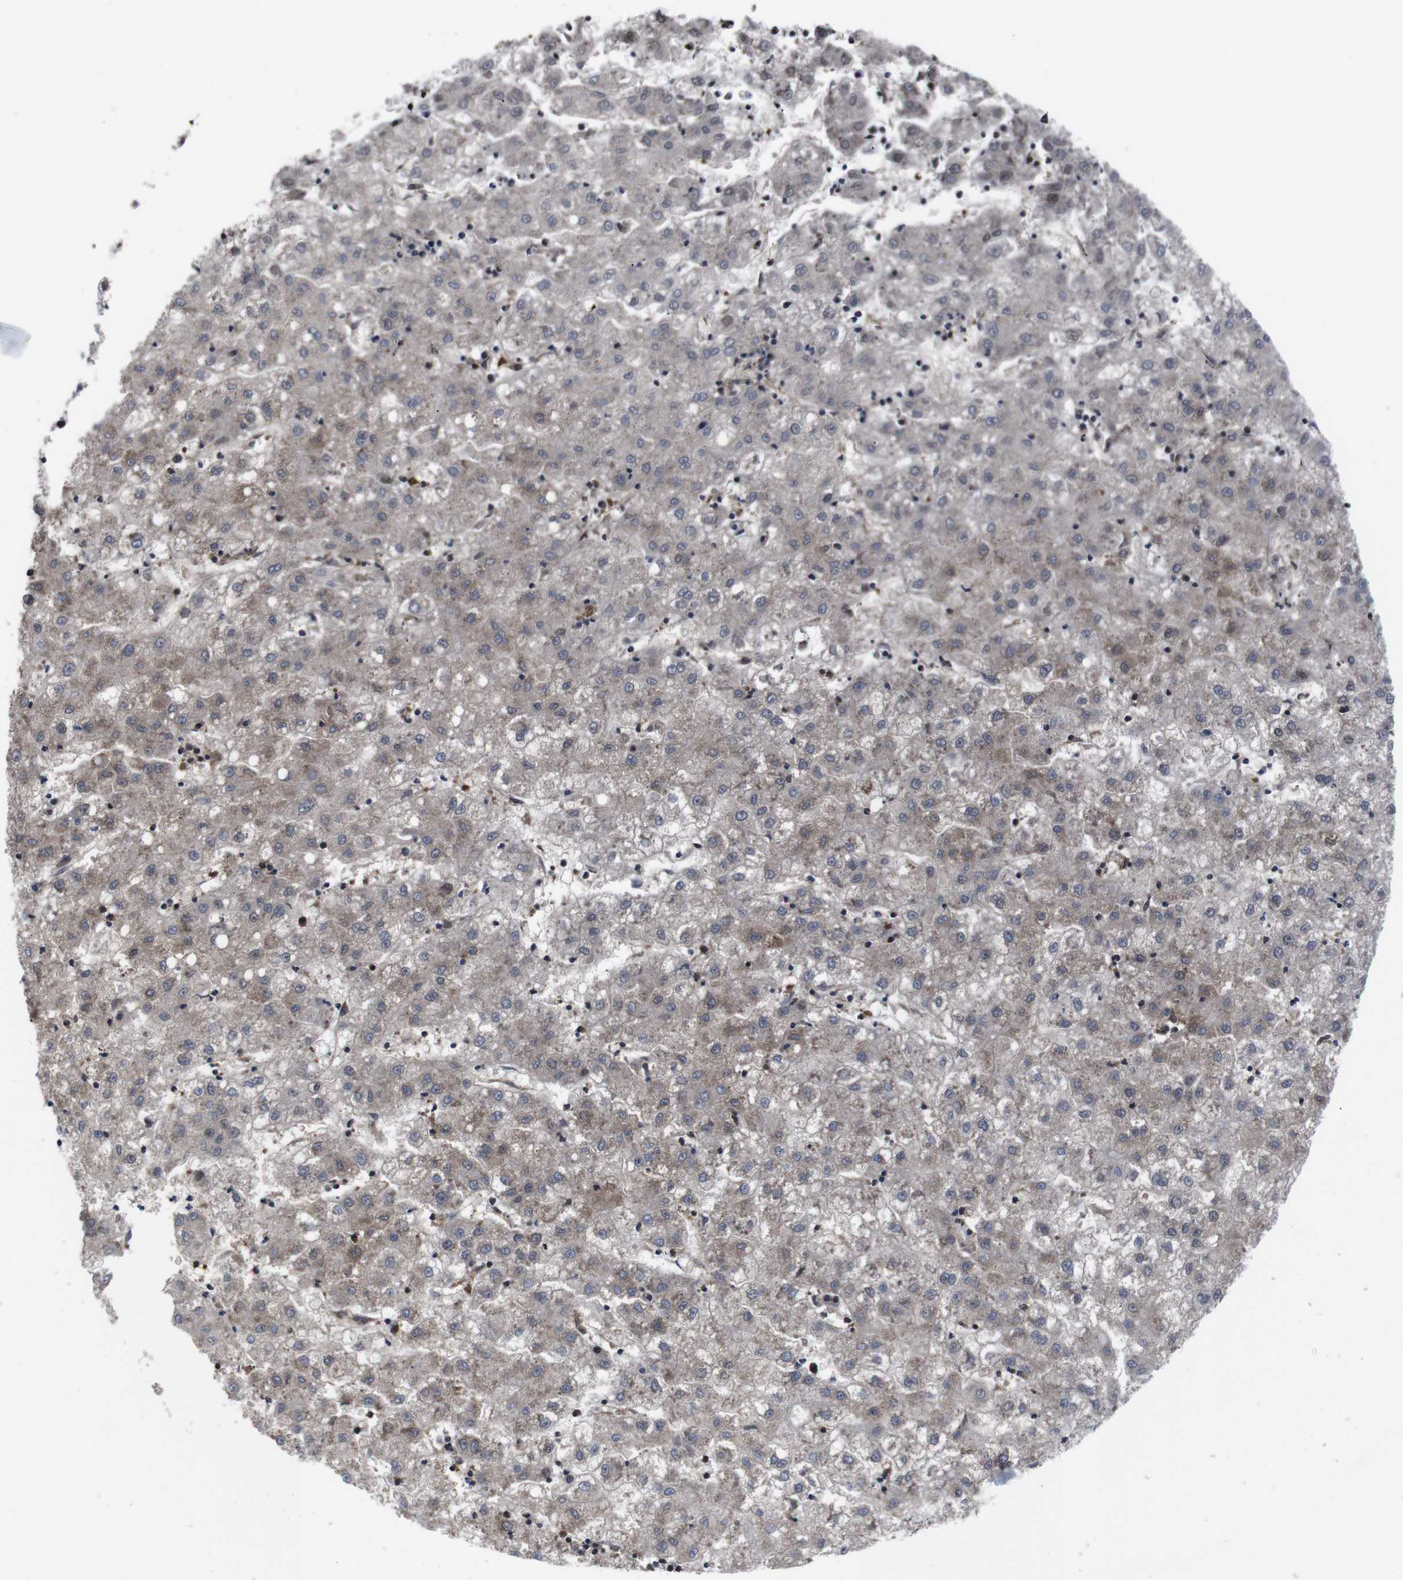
{"staining": {"intensity": "moderate", "quantity": "<25%", "location": "cytoplasmic/membranous"}, "tissue": "liver cancer", "cell_type": "Tumor cells", "image_type": "cancer", "snomed": [{"axis": "morphology", "description": "Carcinoma, Hepatocellular, NOS"}, {"axis": "topography", "description": "Liver"}], "caption": "Approximately <25% of tumor cells in liver cancer show moderate cytoplasmic/membranous protein staining as visualized by brown immunohistochemical staining.", "gene": "HPRT1", "patient": {"sex": "male", "age": 72}}